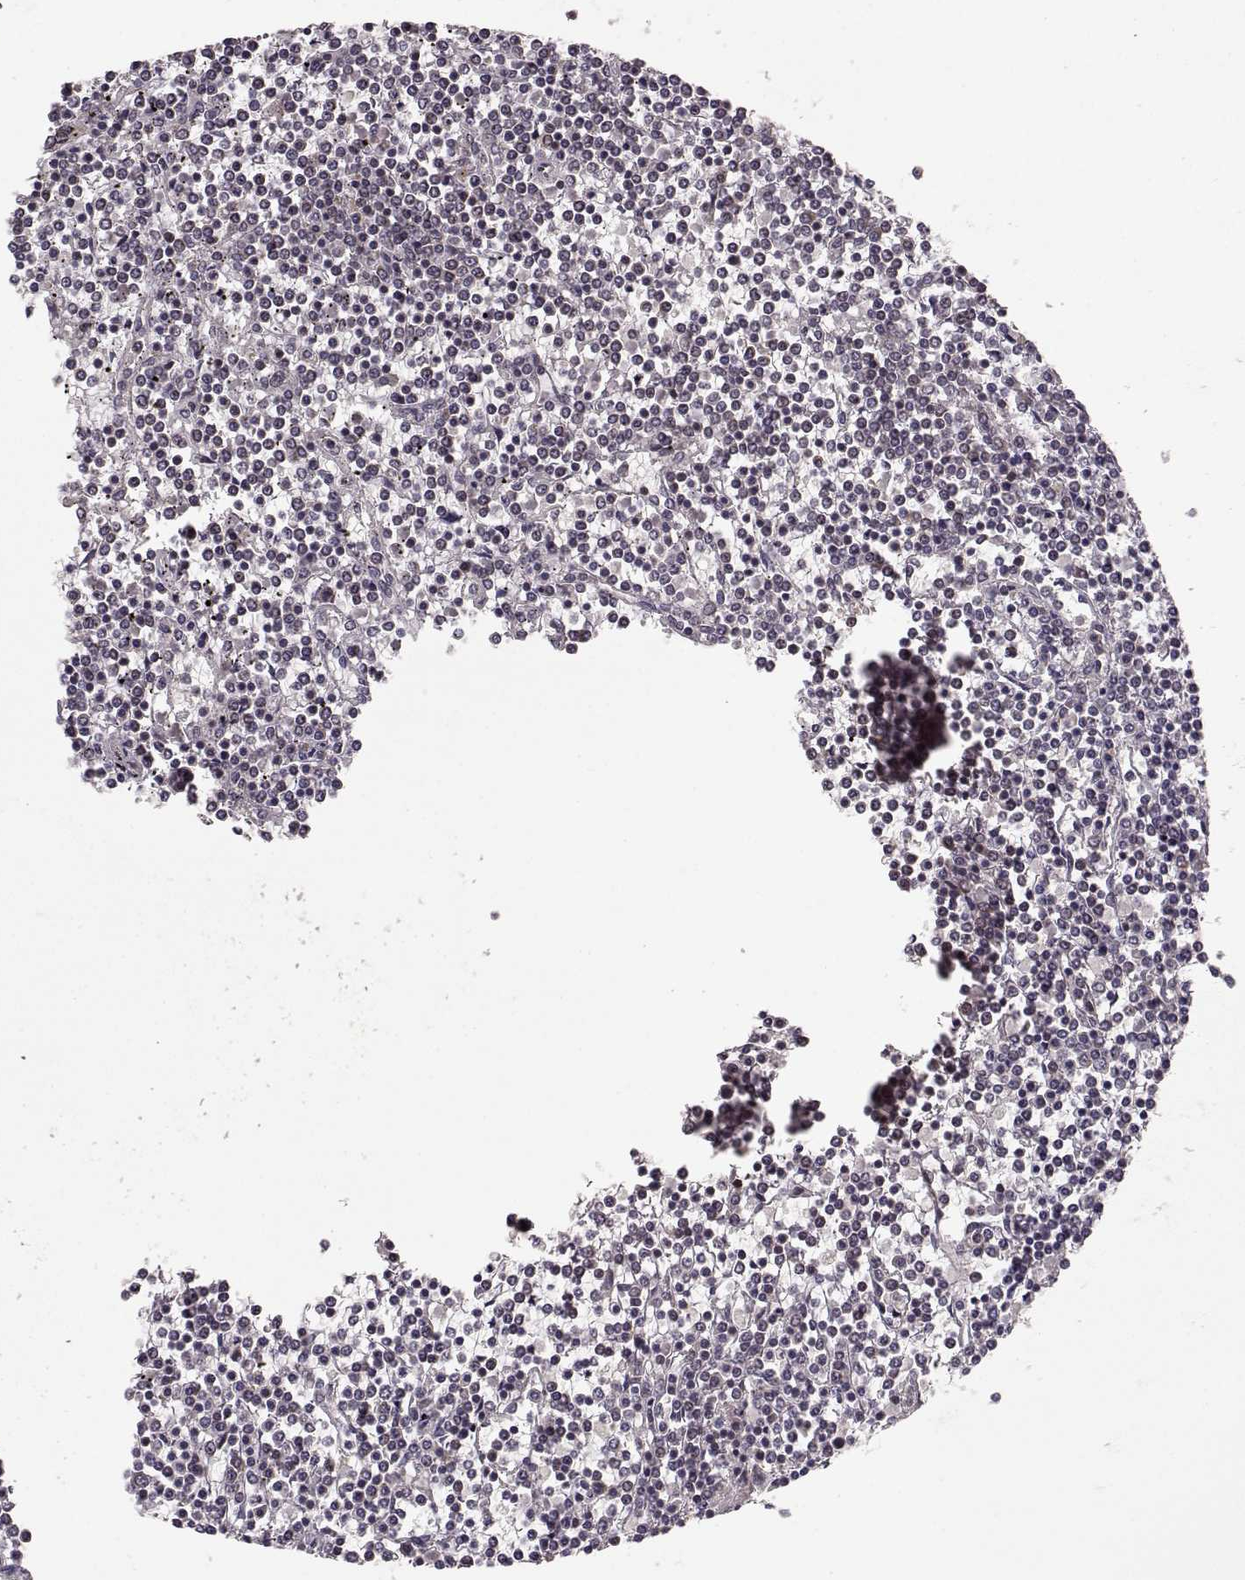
{"staining": {"intensity": "negative", "quantity": "none", "location": "none"}, "tissue": "lymphoma", "cell_type": "Tumor cells", "image_type": "cancer", "snomed": [{"axis": "morphology", "description": "Malignant lymphoma, non-Hodgkin's type, Low grade"}, {"axis": "topography", "description": "Spleen"}], "caption": "The micrograph shows no staining of tumor cells in lymphoma. (Stains: DAB (3,3'-diaminobenzidine) immunohistochemistry (IHC) with hematoxylin counter stain, Microscopy: brightfield microscopy at high magnification).", "gene": "ELOVL5", "patient": {"sex": "female", "age": 19}}